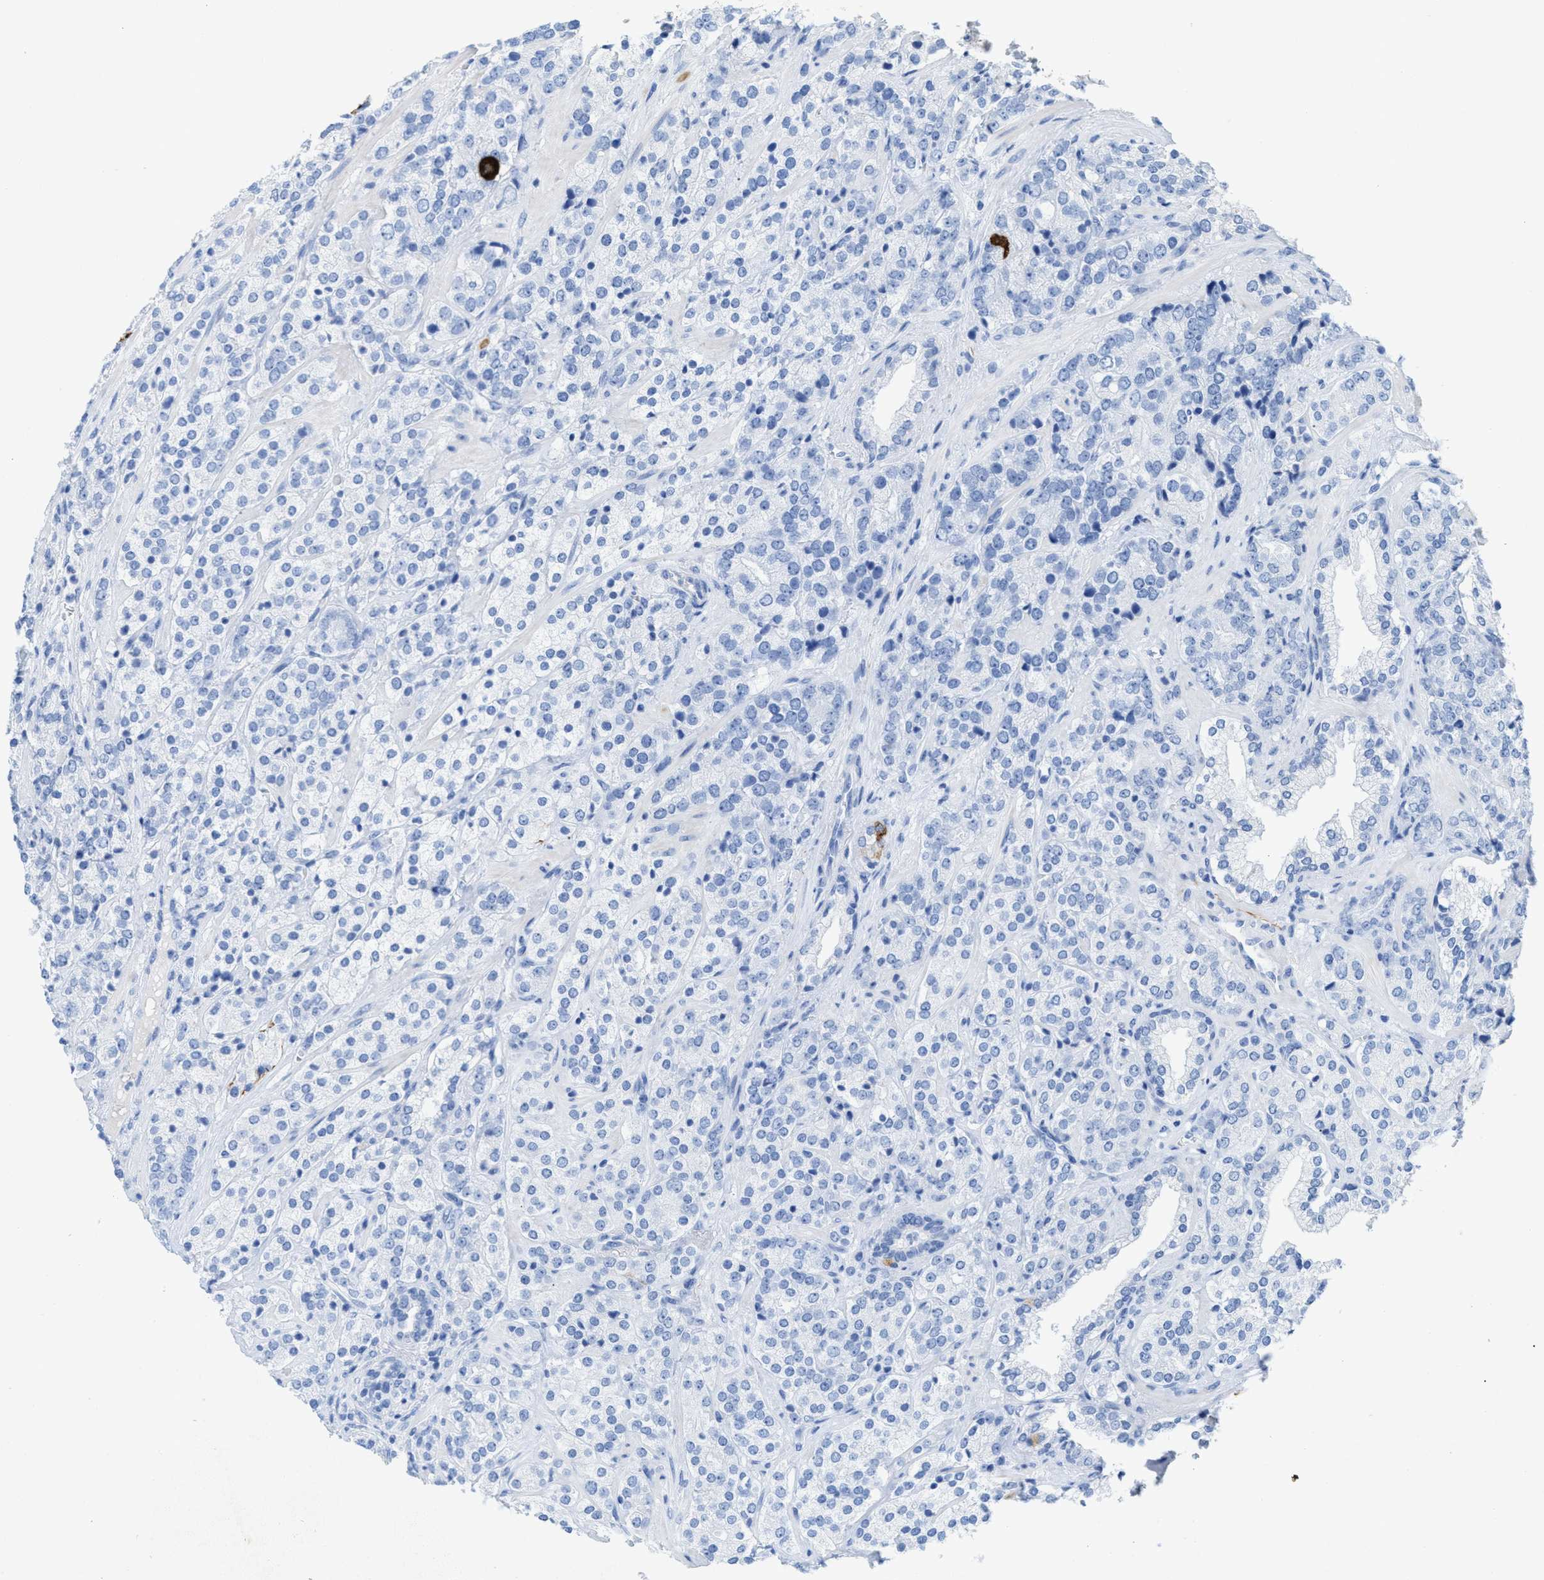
{"staining": {"intensity": "negative", "quantity": "none", "location": "none"}, "tissue": "prostate cancer", "cell_type": "Tumor cells", "image_type": "cancer", "snomed": [{"axis": "morphology", "description": "Adenocarcinoma, High grade"}, {"axis": "topography", "description": "Prostate"}], "caption": "This is a photomicrograph of immunohistochemistry (IHC) staining of prostate cancer, which shows no positivity in tumor cells.", "gene": "ANKFN1", "patient": {"sex": "male", "age": 71}}